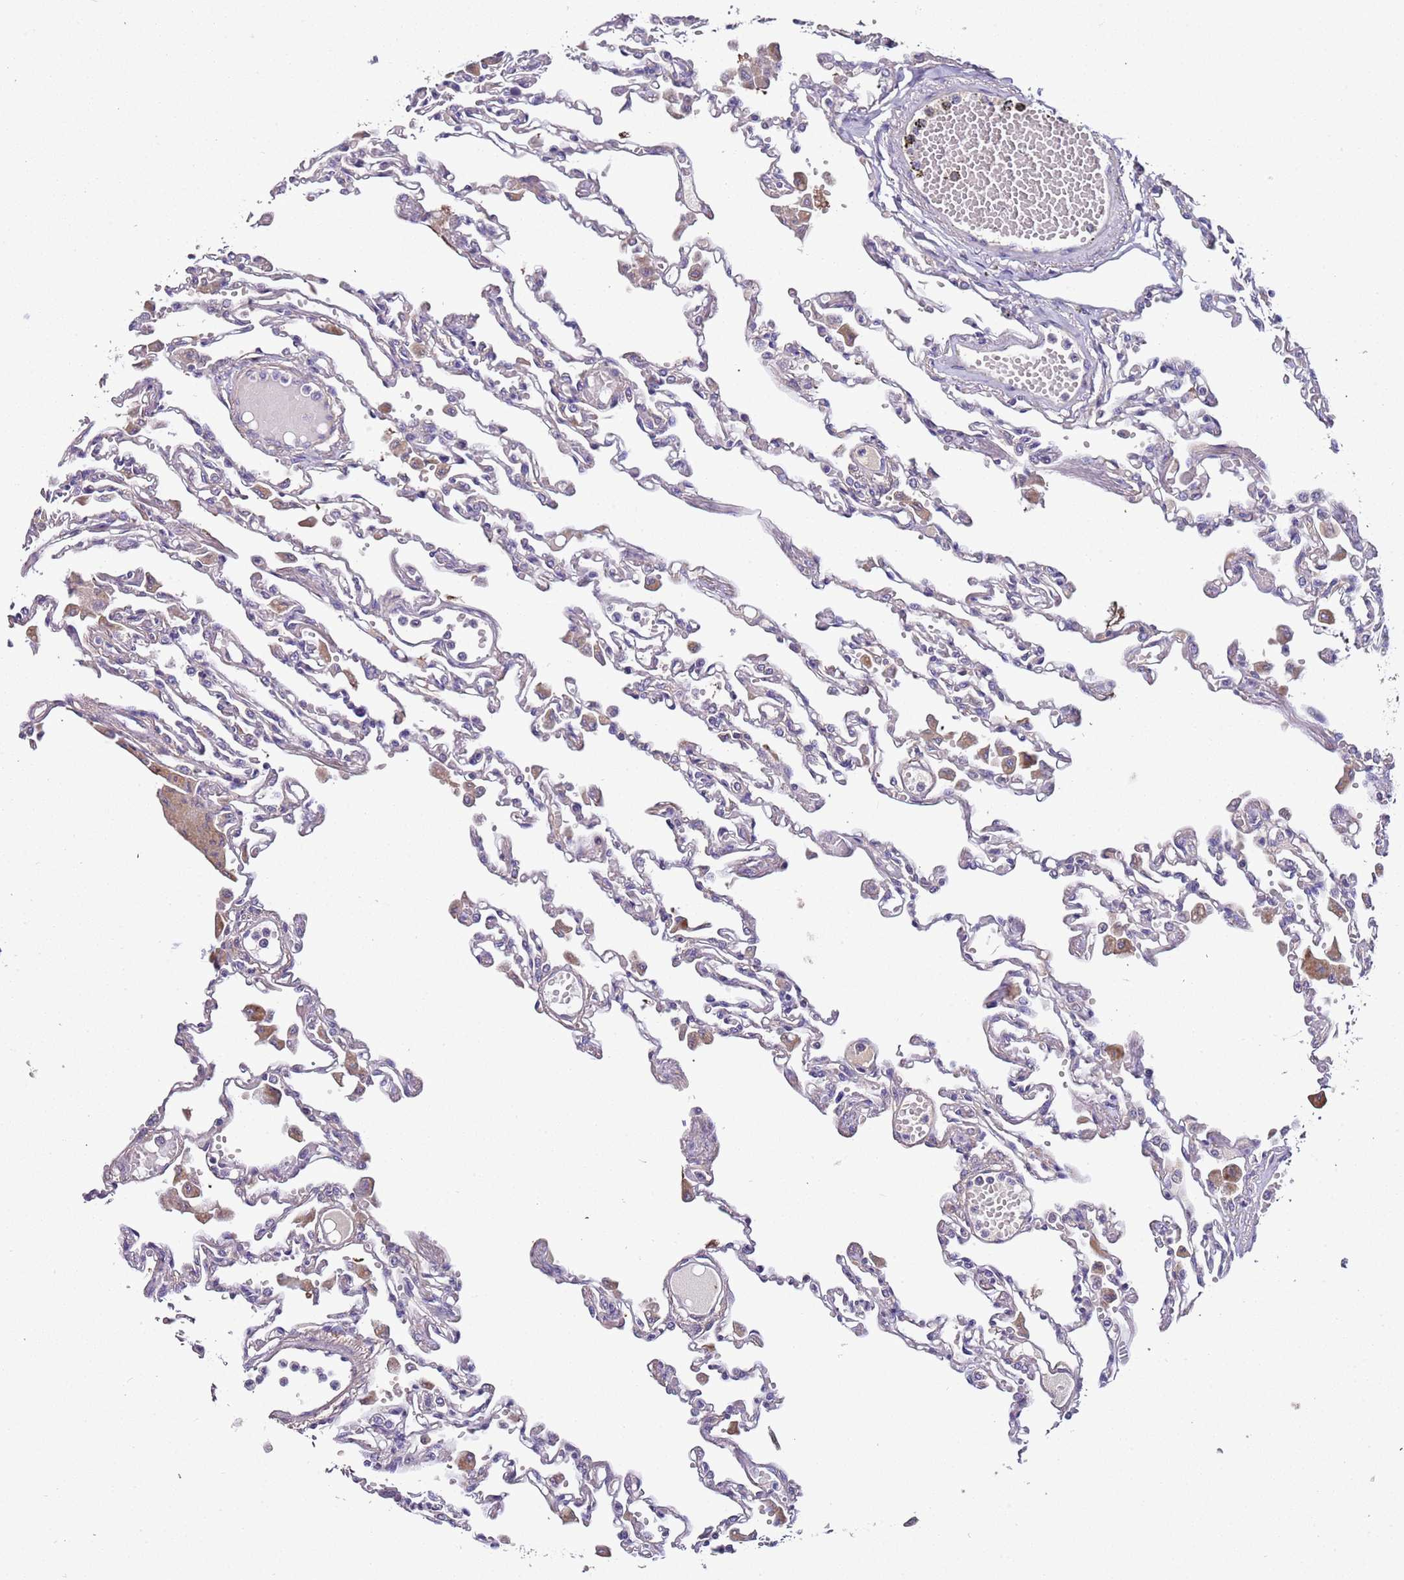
{"staining": {"intensity": "negative", "quantity": "none", "location": "none"}, "tissue": "lung", "cell_type": "Alveolar cells", "image_type": "normal", "snomed": [{"axis": "morphology", "description": "Normal tissue, NOS"}, {"axis": "topography", "description": "Bronchus"}, {"axis": "topography", "description": "Lung"}], "caption": "This is a photomicrograph of immunohistochemistry staining of unremarkable lung, which shows no expression in alveolar cells.", "gene": "FAM20A", "patient": {"sex": "female", "age": 49}}